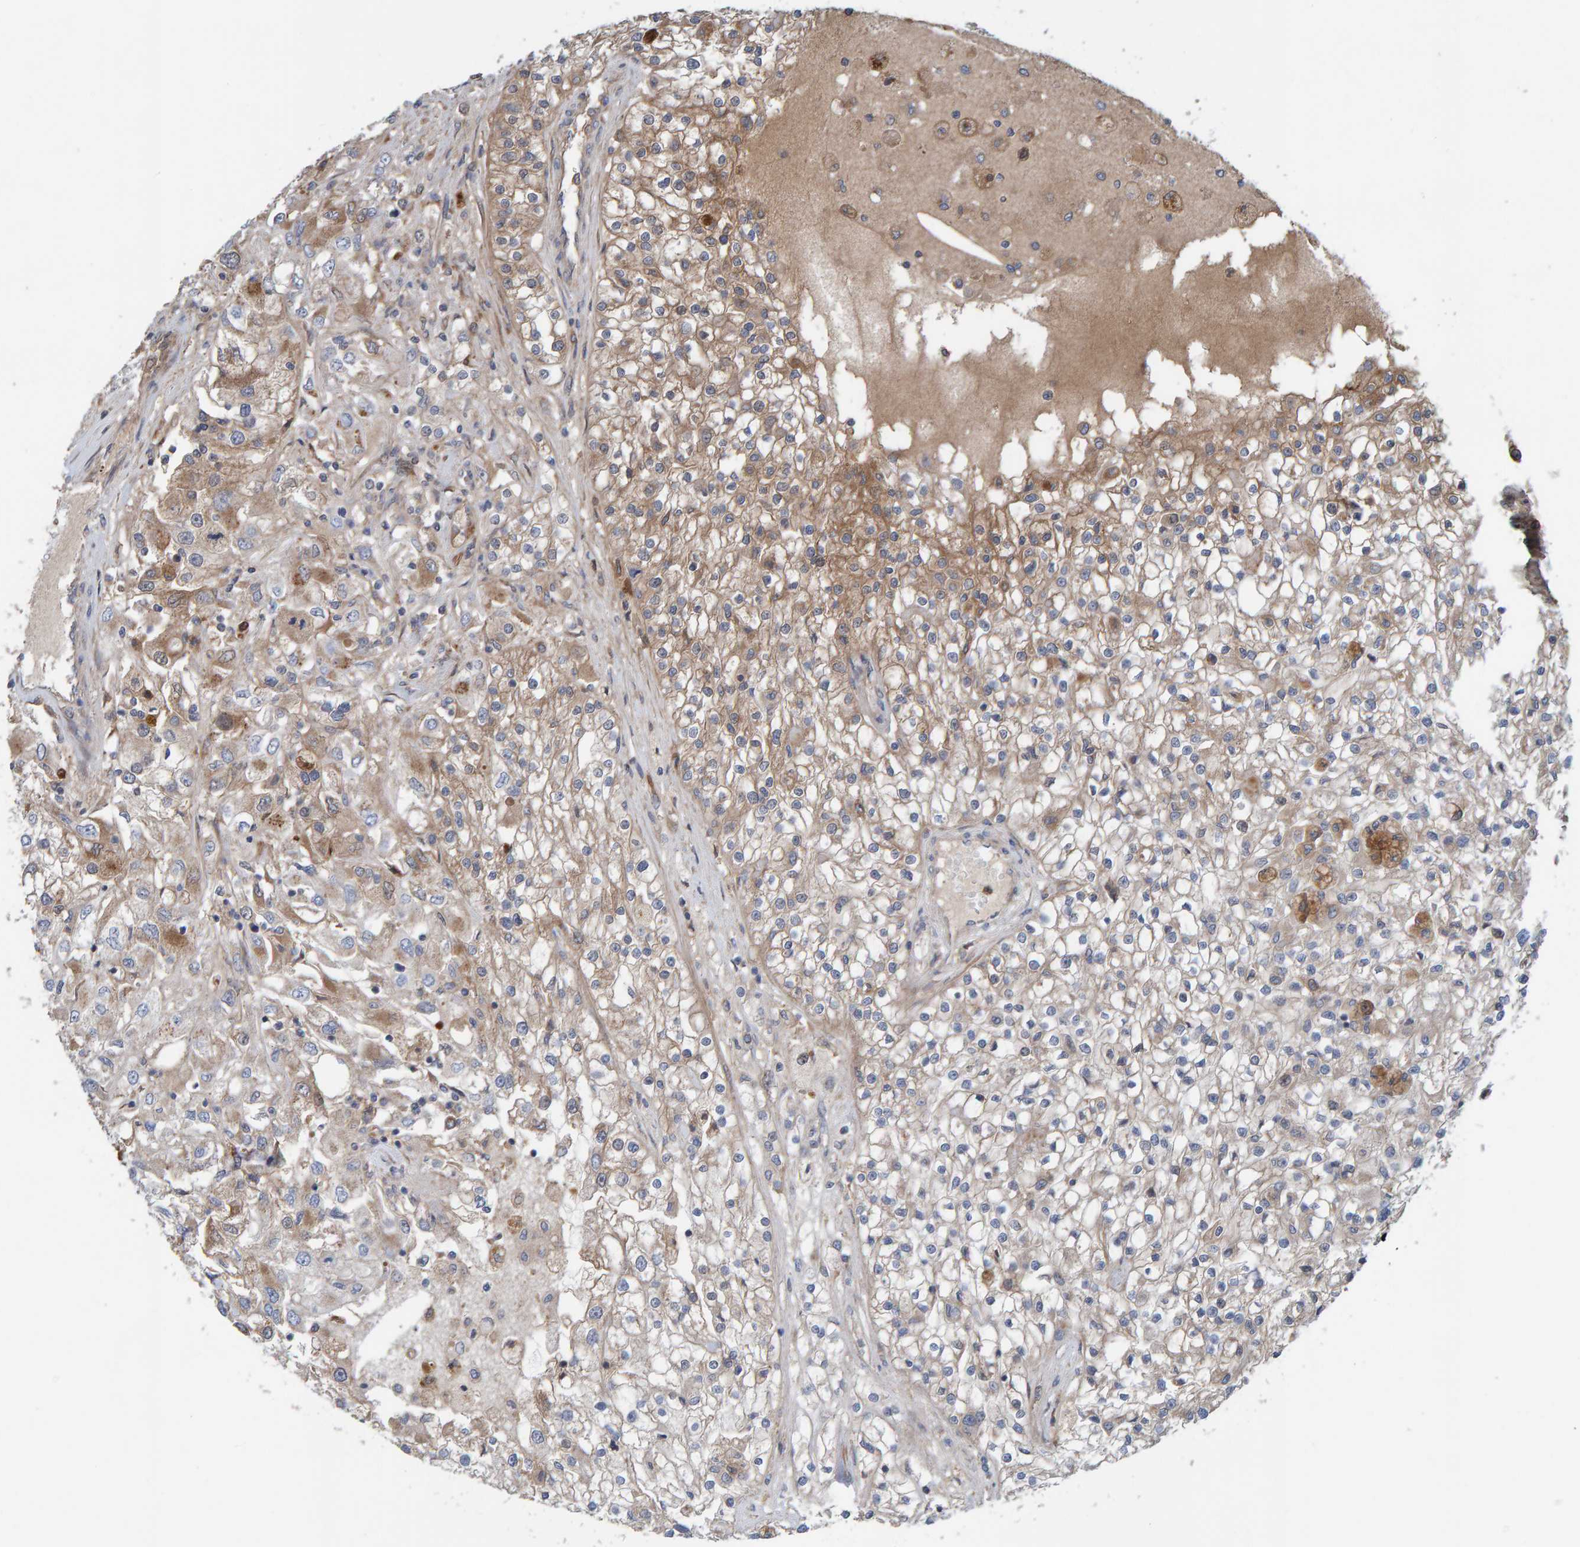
{"staining": {"intensity": "weak", "quantity": ">75%", "location": "cytoplasmic/membranous"}, "tissue": "renal cancer", "cell_type": "Tumor cells", "image_type": "cancer", "snomed": [{"axis": "morphology", "description": "Adenocarcinoma, NOS"}, {"axis": "topography", "description": "Kidney"}], "caption": "Immunohistochemical staining of human renal cancer (adenocarcinoma) shows low levels of weak cytoplasmic/membranous staining in about >75% of tumor cells.", "gene": "KIAA0753", "patient": {"sex": "female", "age": 52}}